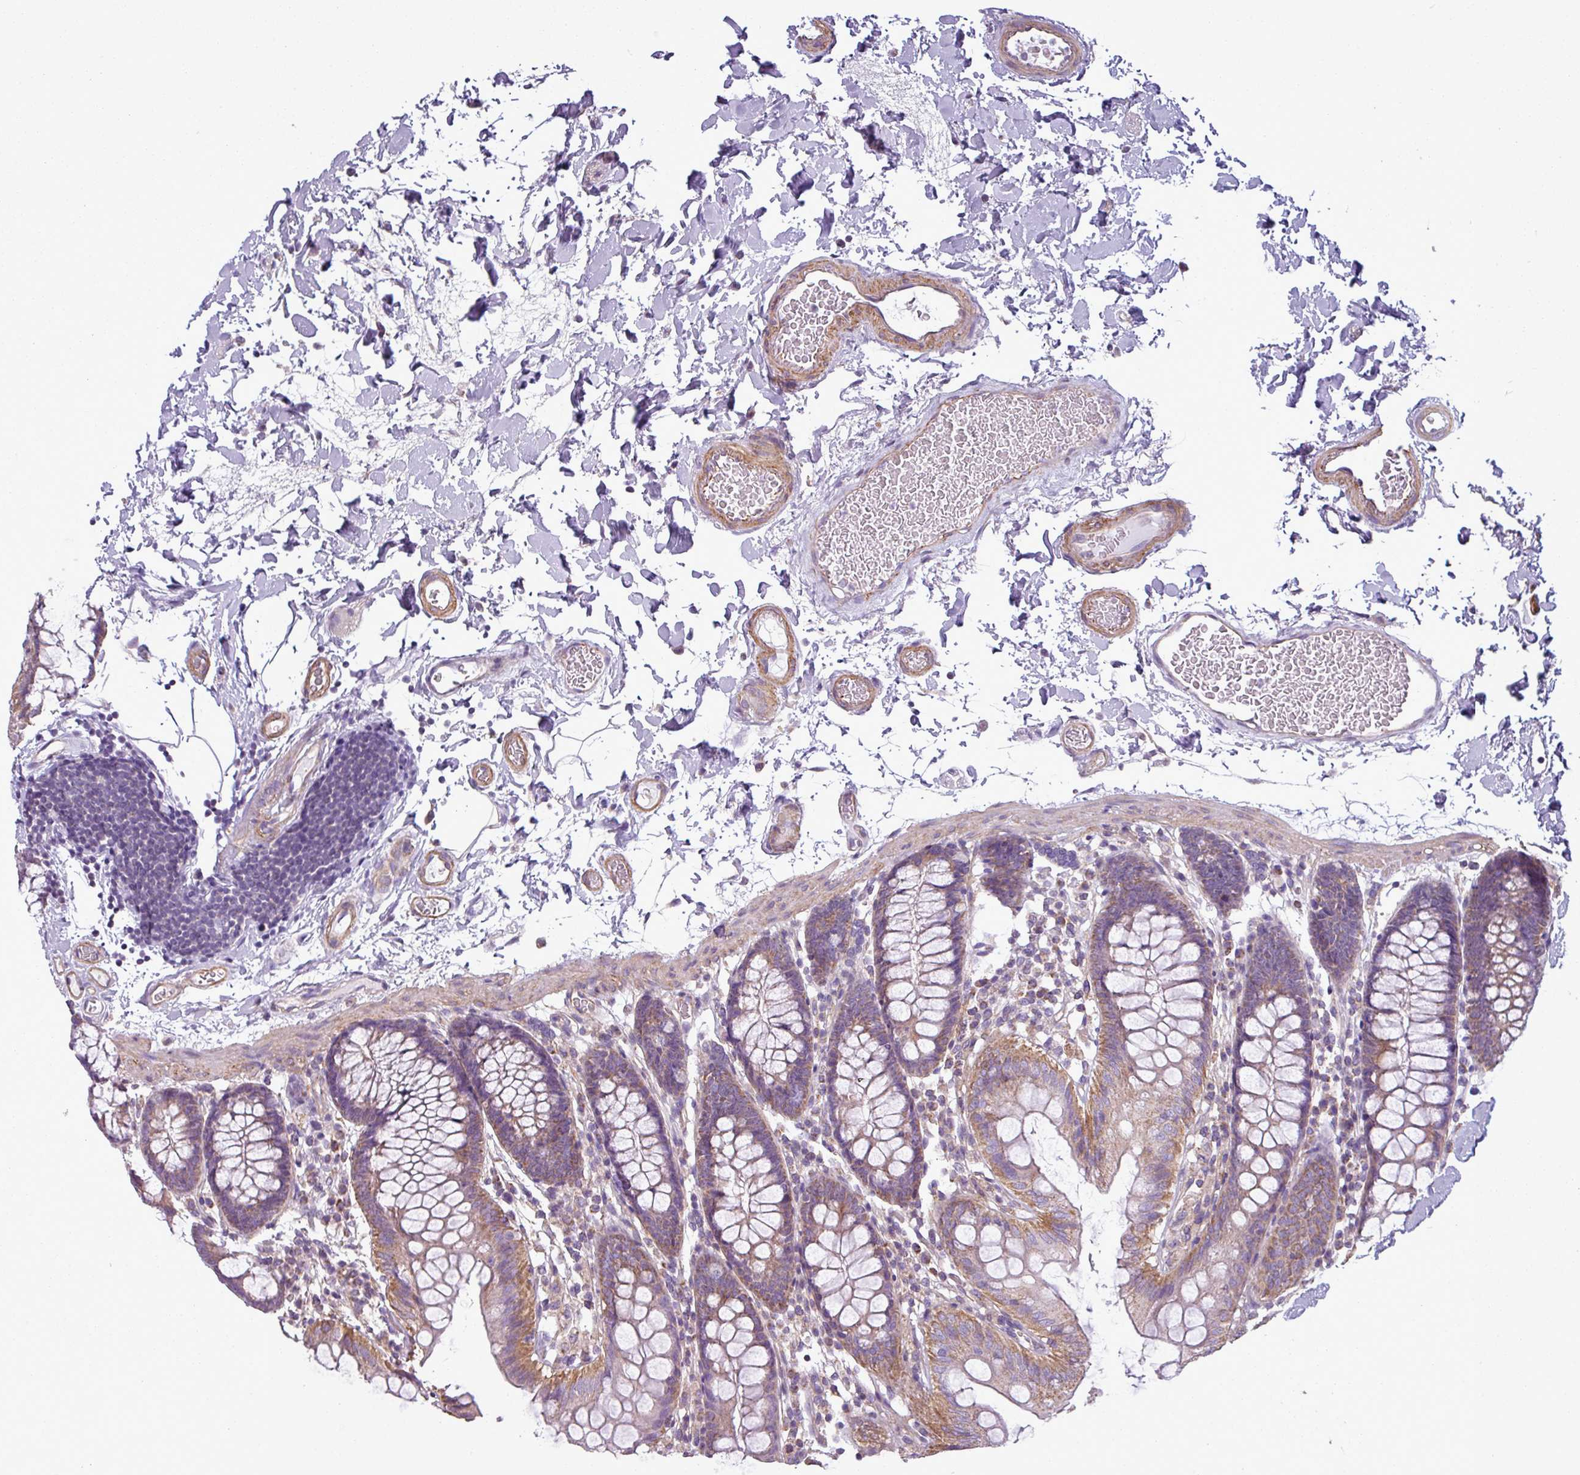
{"staining": {"intensity": "moderate", "quantity": ">75%", "location": "cytoplasmic/membranous"}, "tissue": "colon", "cell_type": "Endothelial cells", "image_type": "normal", "snomed": [{"axis": "morphology", "description": "Normal tissue, NOS"}, {"axis": "topography", "description": "Colon"}], "caption": "The immunohistochemical stain highlights moderate cytoplasmic/membranous positivity in endothelial cells of normal colon.", "gene": "BTN2A2", "patient": {"sex": "male", "age": 75}}